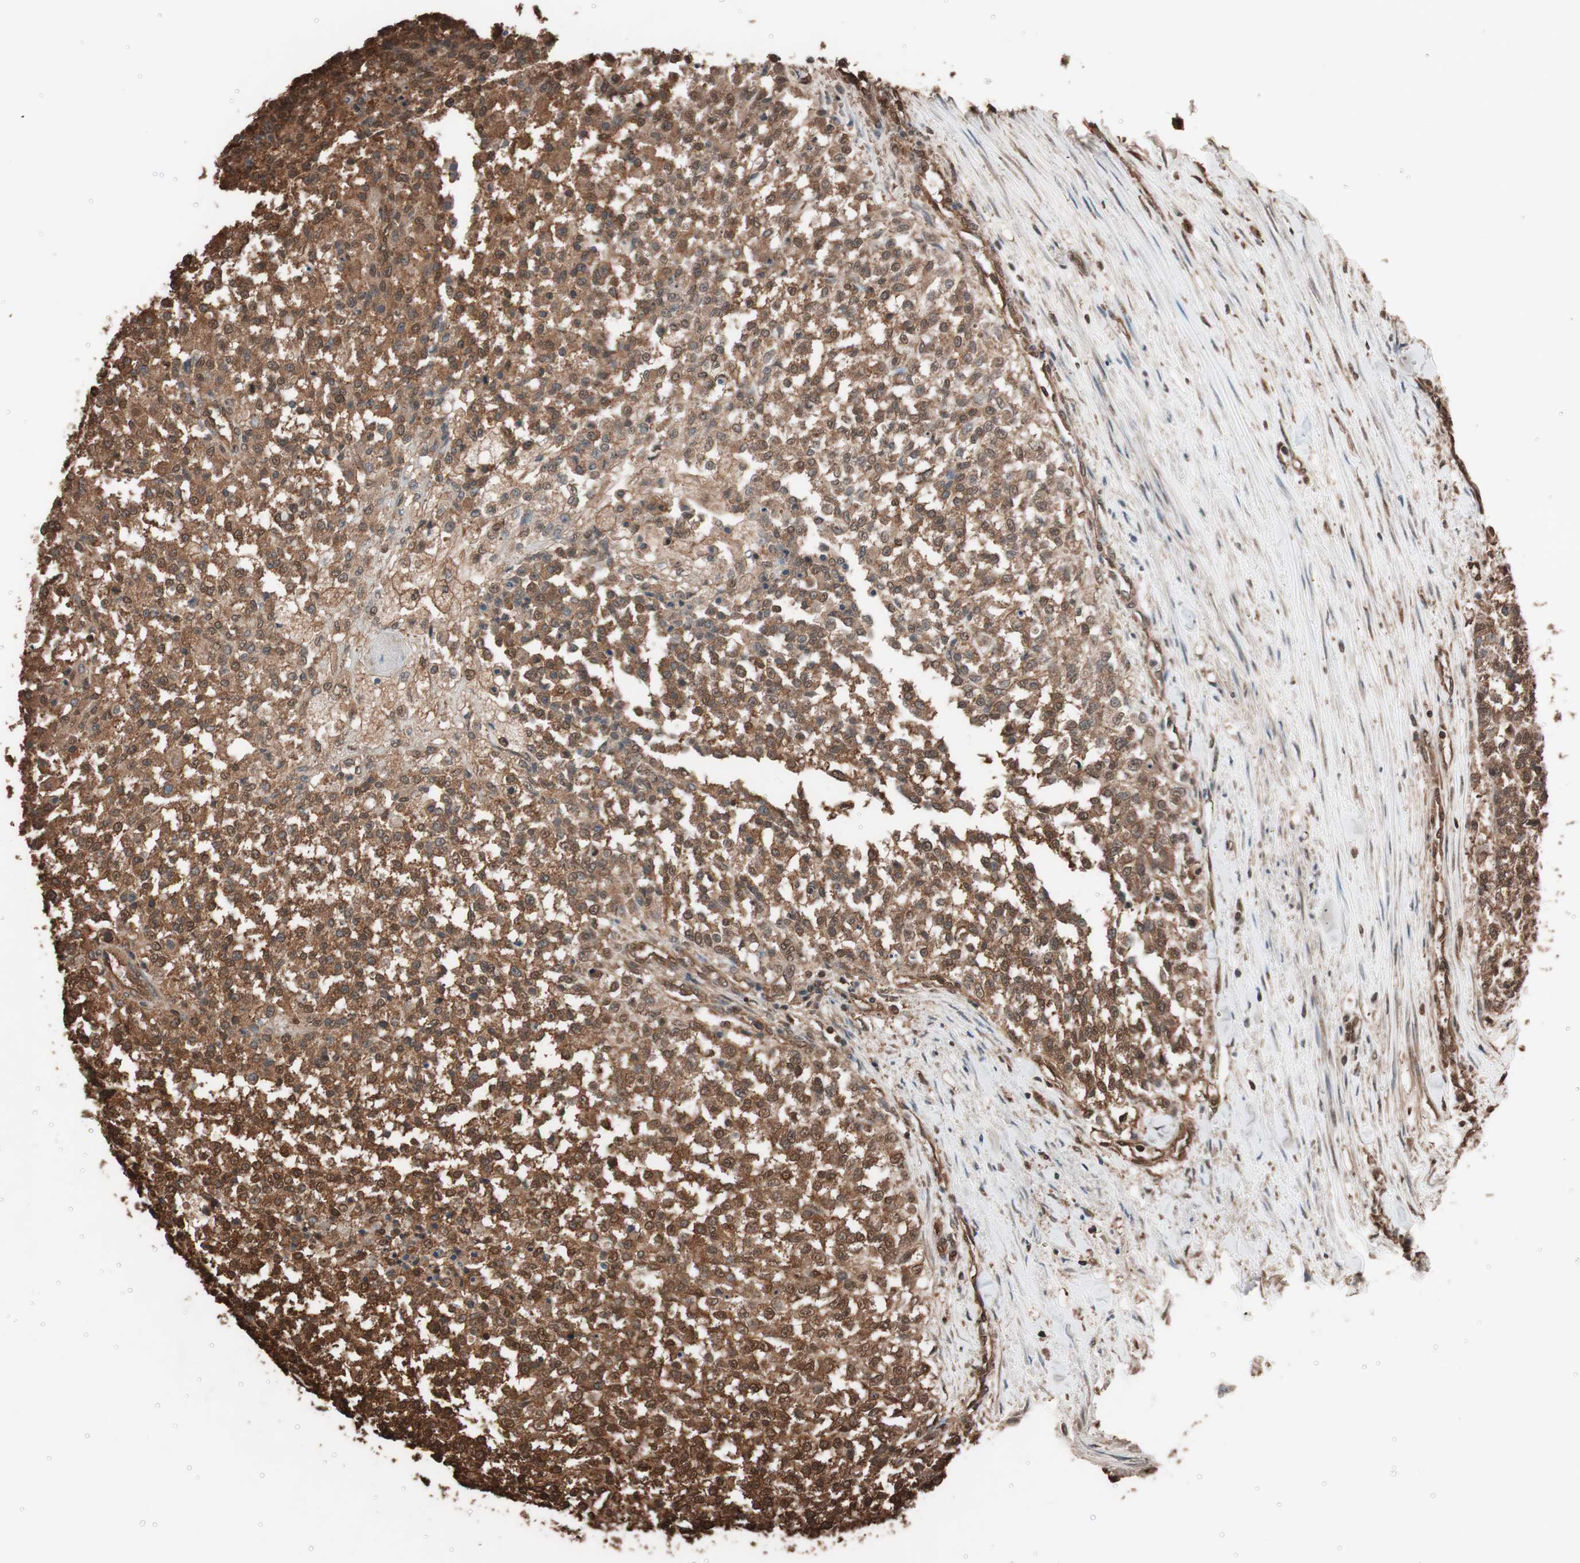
{"staining": {"intensity": "strong", "quantity": ">75%", "location": "cytoplasmic/membranous,nuclear"}, "tissue": "testis cancer", "cell_type": "Tumor cells", "image_type": "cancer", "snomed": [{"axis": "morphology", "description": "Seminoma, NOS"}, {"axis": "topography", "description": "Testis"}], "caption": "There is high levels of strong cytoplasmic/membranous and nuclear staining in tumor cells of testis cancer (seminoma), as demonstrated by immunohistochemical staining (brown color).", "gene": "CALM2", "patient": {"sex": "male", "age": 59}}